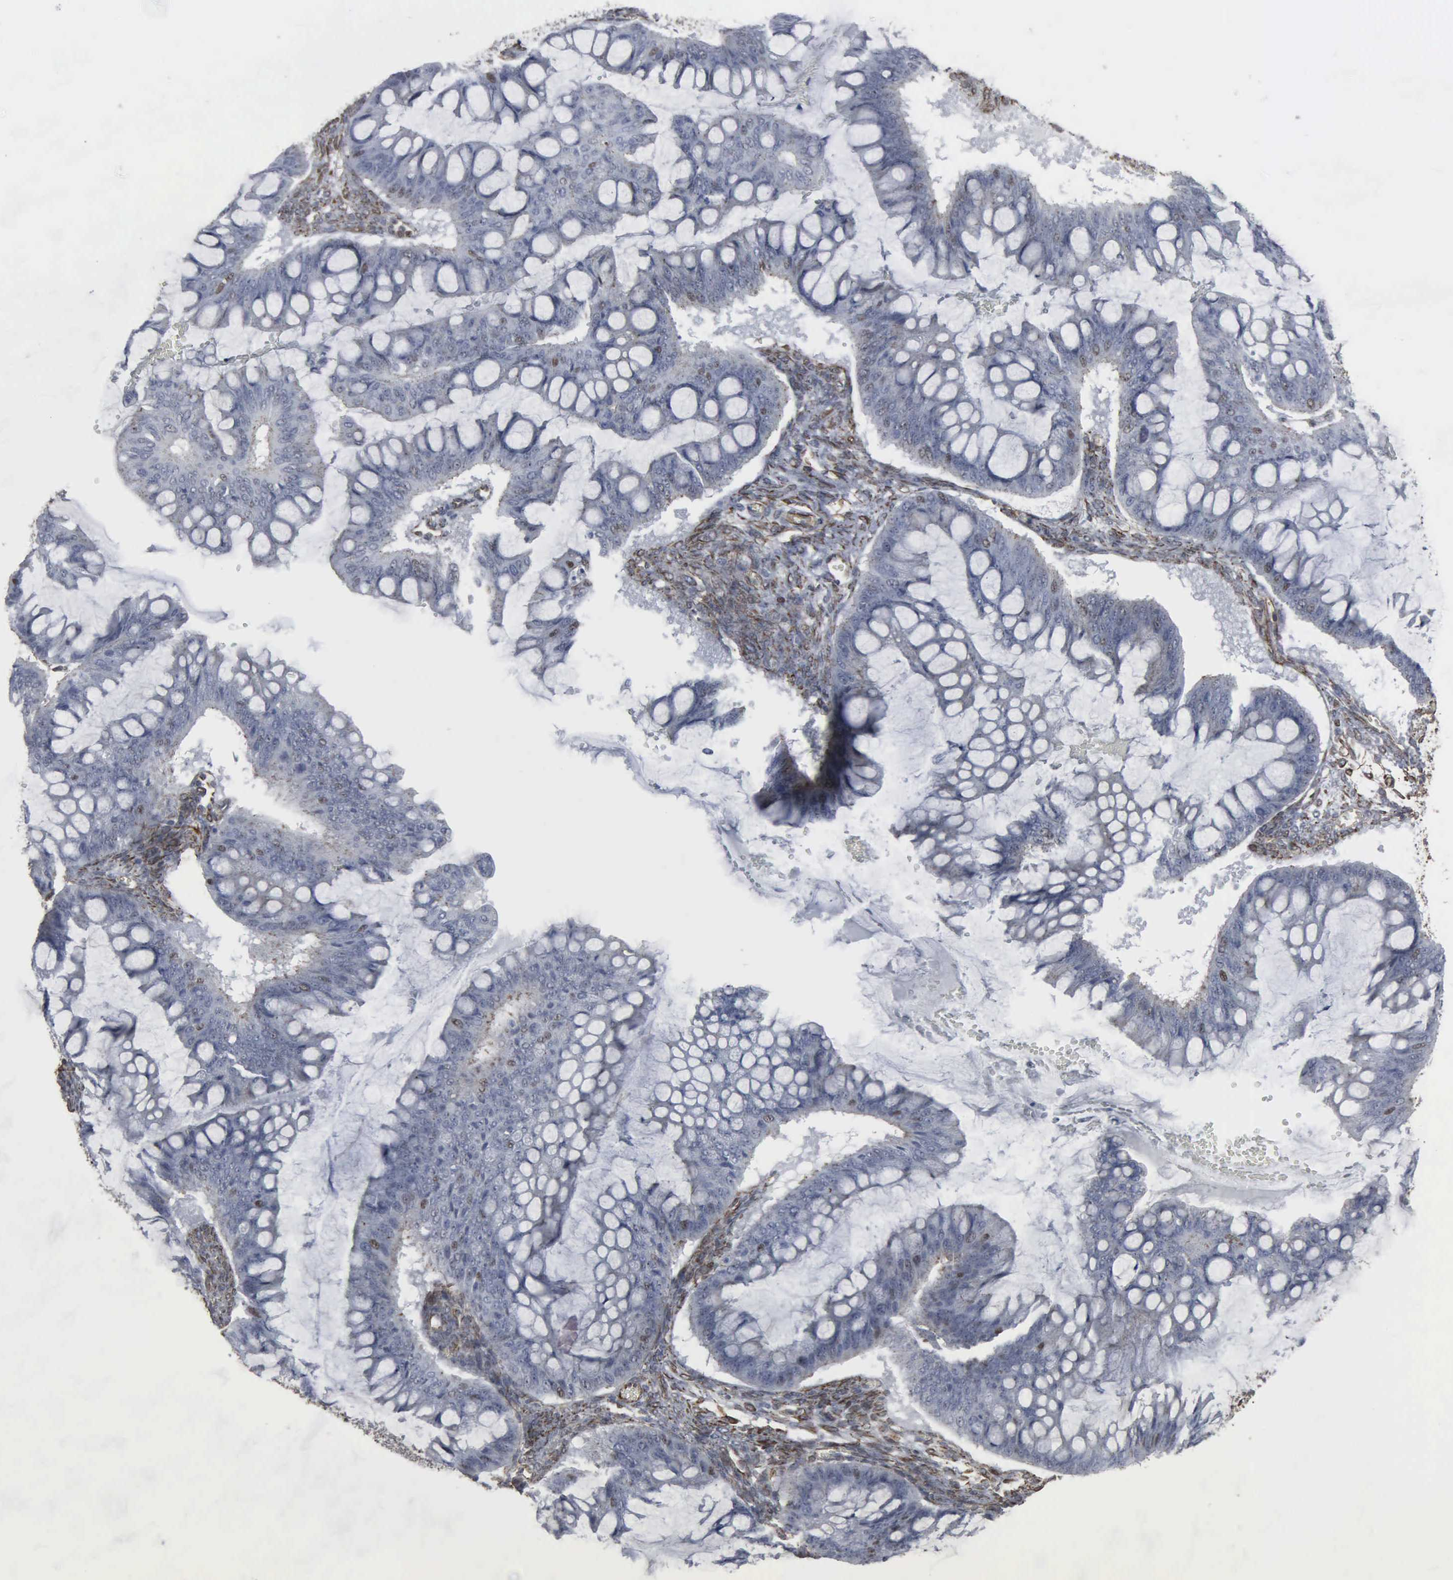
{"staining": {"intensity": "weak", "quantity": "<25%", "location": "nuclear"}, "tissue": "ovarian cancer", "cell_type": "Tumor cells", "image_type": "cancer", "snomed": [{"axis": "morphology", "description": "Cystadenocarcinoma, mucinous, NOS"}, {"axis": "topography", "description": "Ovary"}], "caption": "High magnification brightfield microscopy of mucinous cystadenocarcinoma (ovarian) stained with DAB (3,3'-diaminobenzidine) (brown) and counterstained with hematoxylin (blue): tumor cells show no significant positivity.", "gene": "CCNE1", "patient": {"sex": "female", "age": 73}}